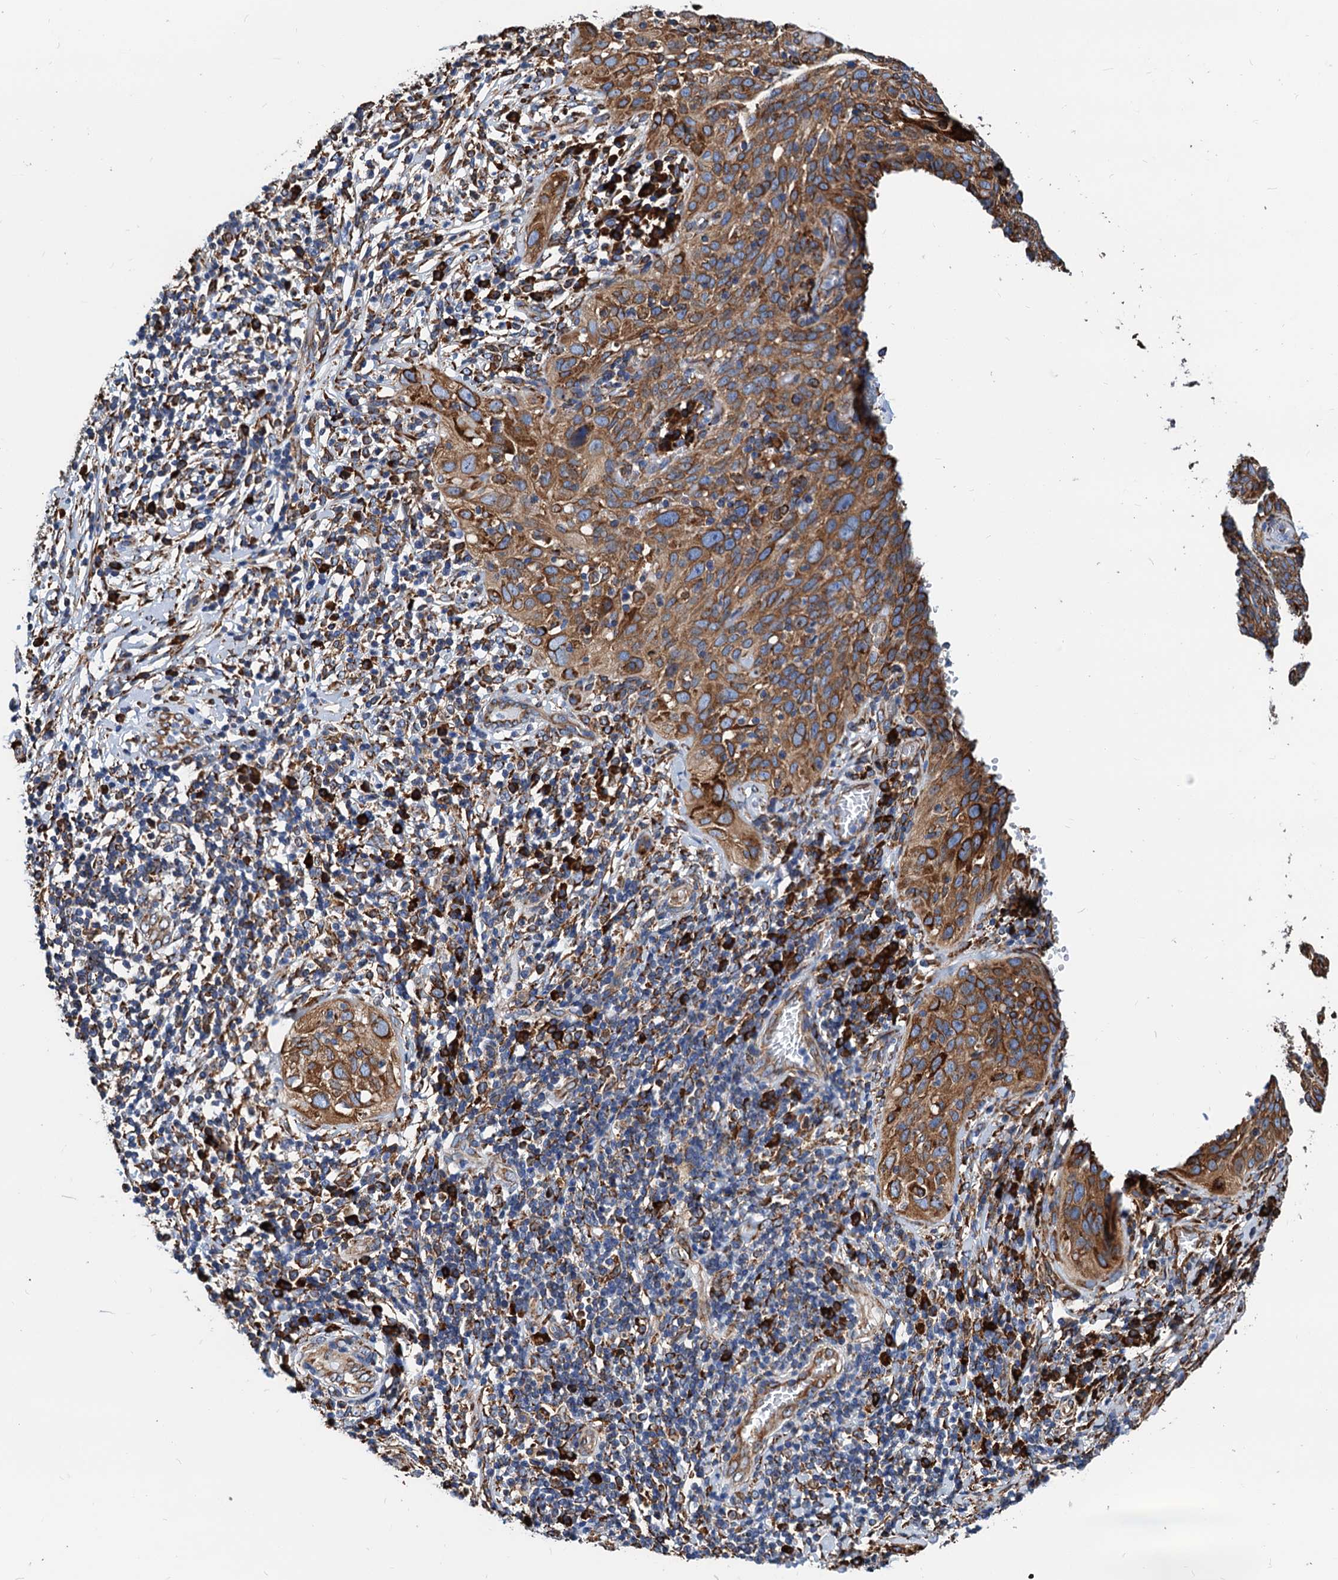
{"staining": {"intensity": "moderate", "quantity": ">75%", "location": "cytoplasmic/membranous"}, "tissue": "cervical cancer", "cell_type": "Tumor cells", "image_type": "cancer", "snomed": [{"axis": "morphology", "description": "Squamous cell carcinoma, NOS"}, {"axis": "topography", "description": "Cervix"}], "caption": "A brown stain highlights moderate cytoplasmic/membranous staining of a protein in cervical cancer (squamous cell carcinoma) tumor cells.", "gene": "HSPA5", "patient": {"sex": "female", "age": 31}}